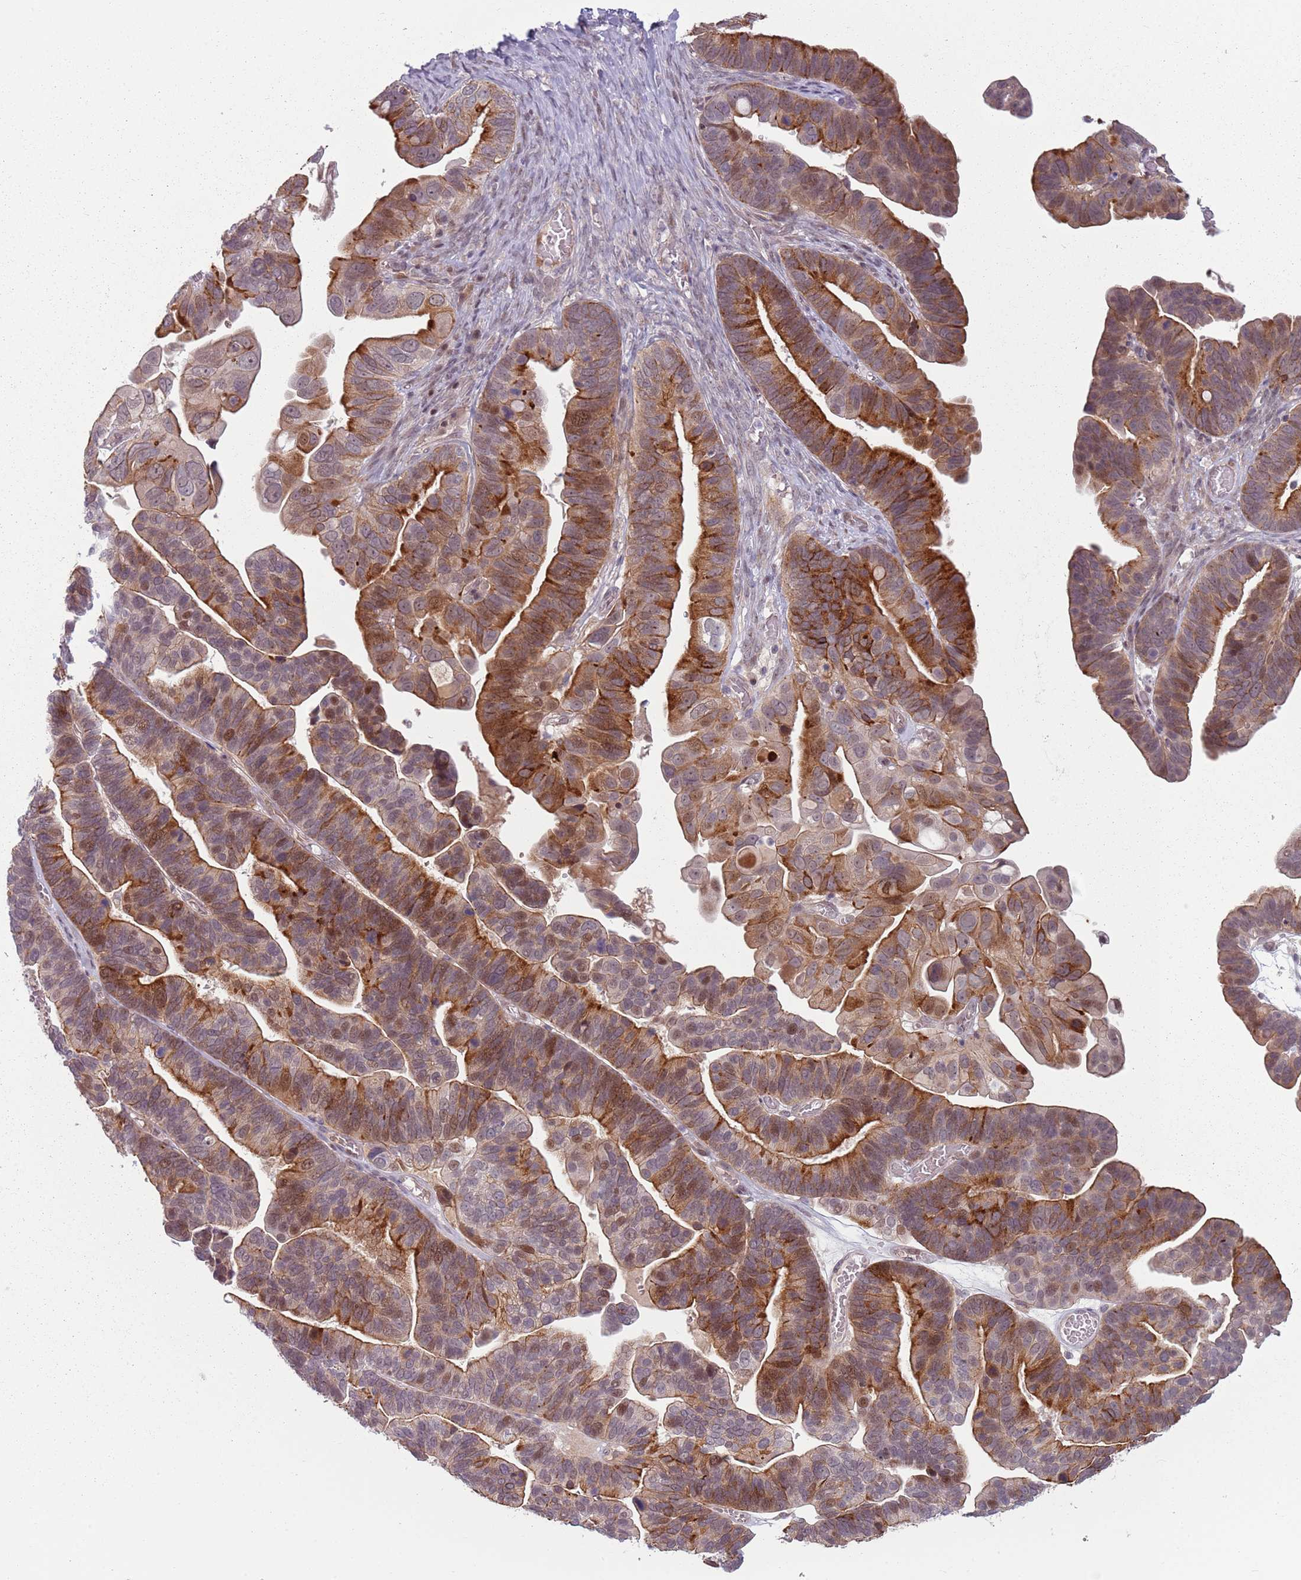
{"staining": {"intensity": "moderate", "quantity": ">75%", "location": "cytoplasmic/membranous,nuclear"}, "tissue": "ovarian cancer", "cell_type": "Tumor cells", "image_type": "cancer", "snomed": [{"axis": "morphology", "description": "Cystadenocarcinoma, serous, NOS"}, {"axis": "topography", "description": "Ovary"}], "caption": "This micrograph reveals immunohistochemistry staining of human ovarian serous cystadenocarcinoma, with medium moderate cytoplasmic/membranous and nuclear positivity in approximately >75% of tumor cells.", "gene": "ADGRG1", "patient": {"sex": "female", "age": 56}}